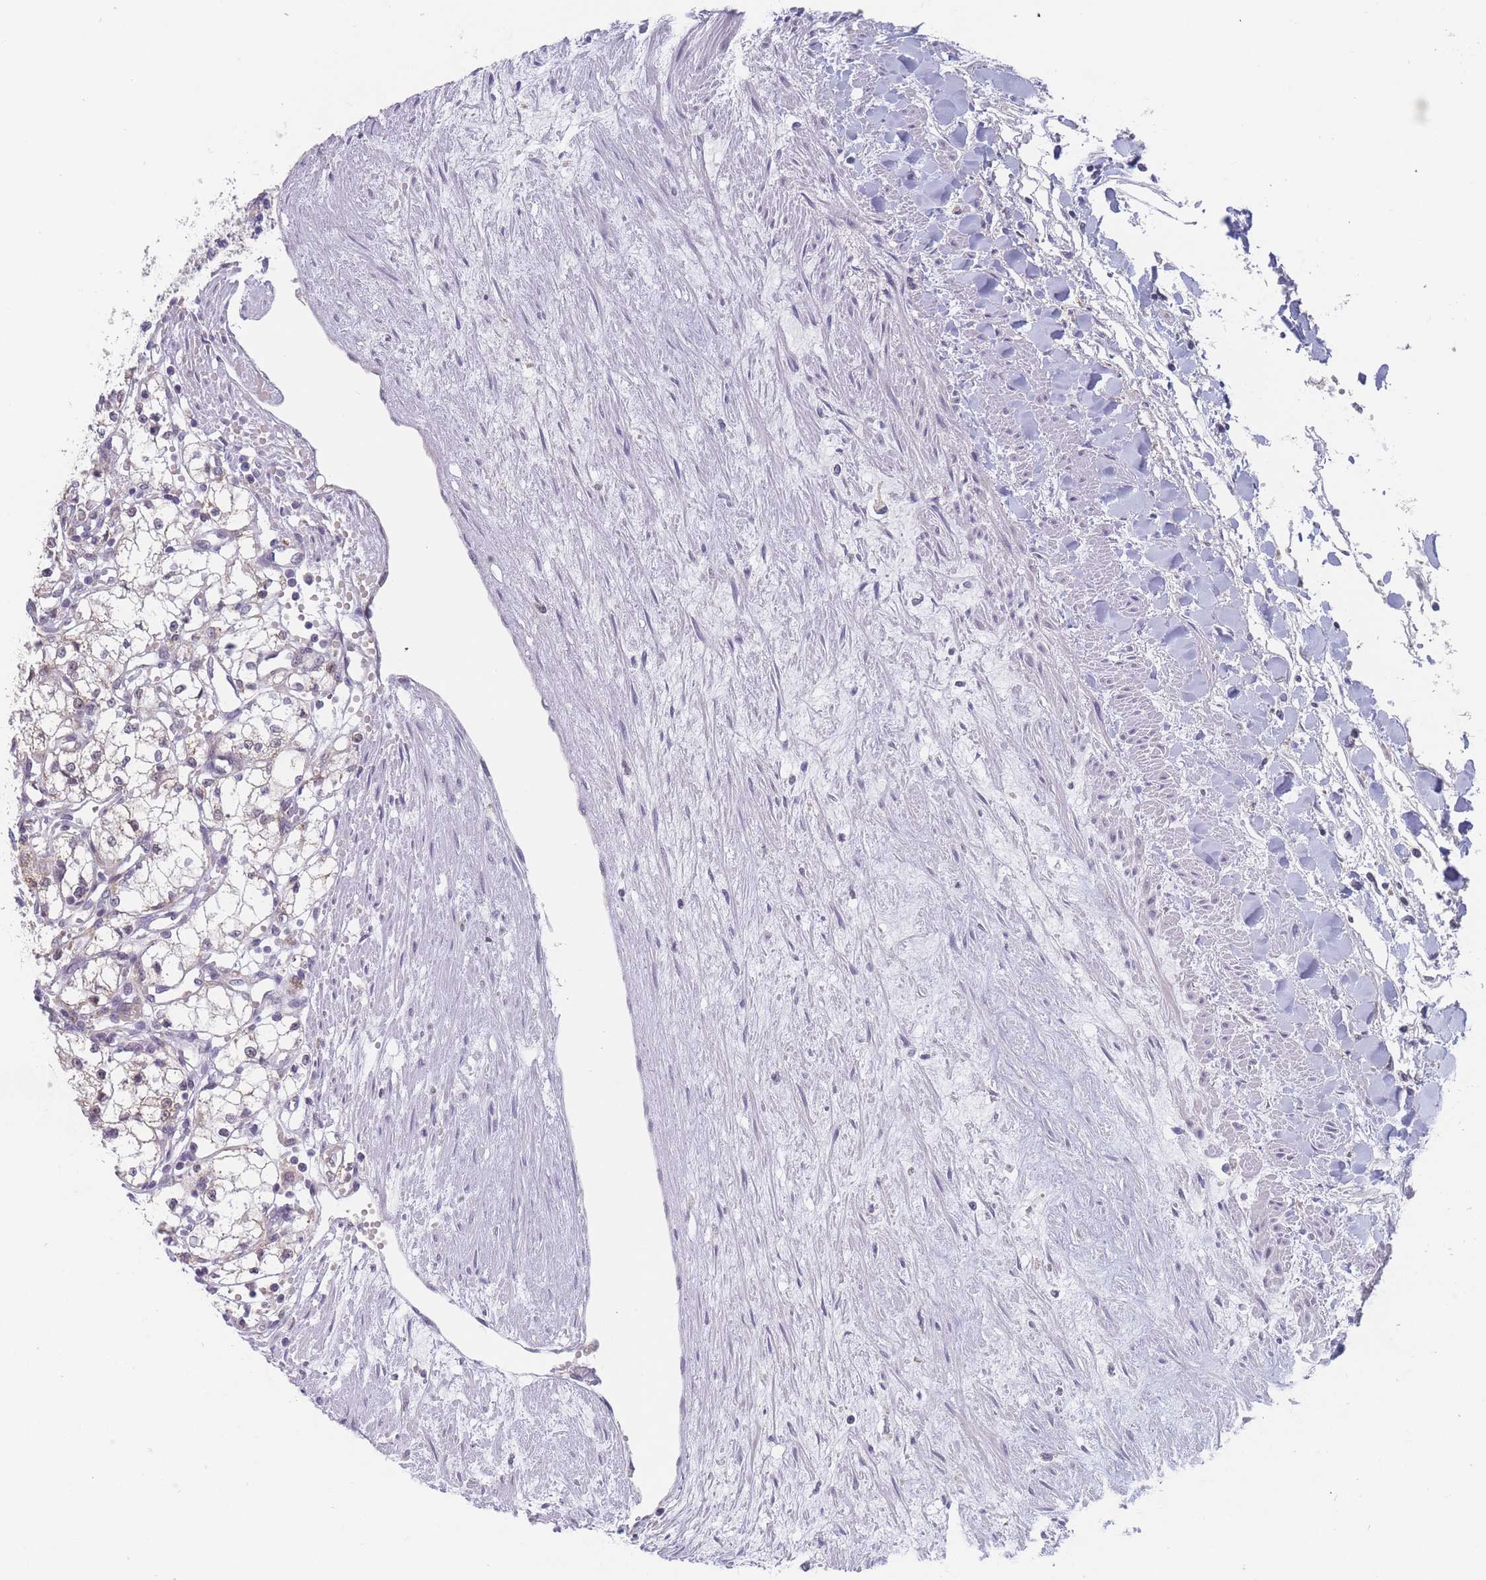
{"staining": {"intensity": "negative", "quantity": "none", "location": "none"}, "tissue": "renal cancer", "cell_type": "Tumor cells", "image_type": "cancer", "snomed": [{"axis": "morphology", "description": "Adenocarcinoma, NOS"}, {"axis": "topography", "description": "Kidney"}], "caption": "The photomicrograph exhibits no staining of tumor cells in renal cancer.", "gene": "PEX7", "patient": {"sex": "male", "age": 59}}